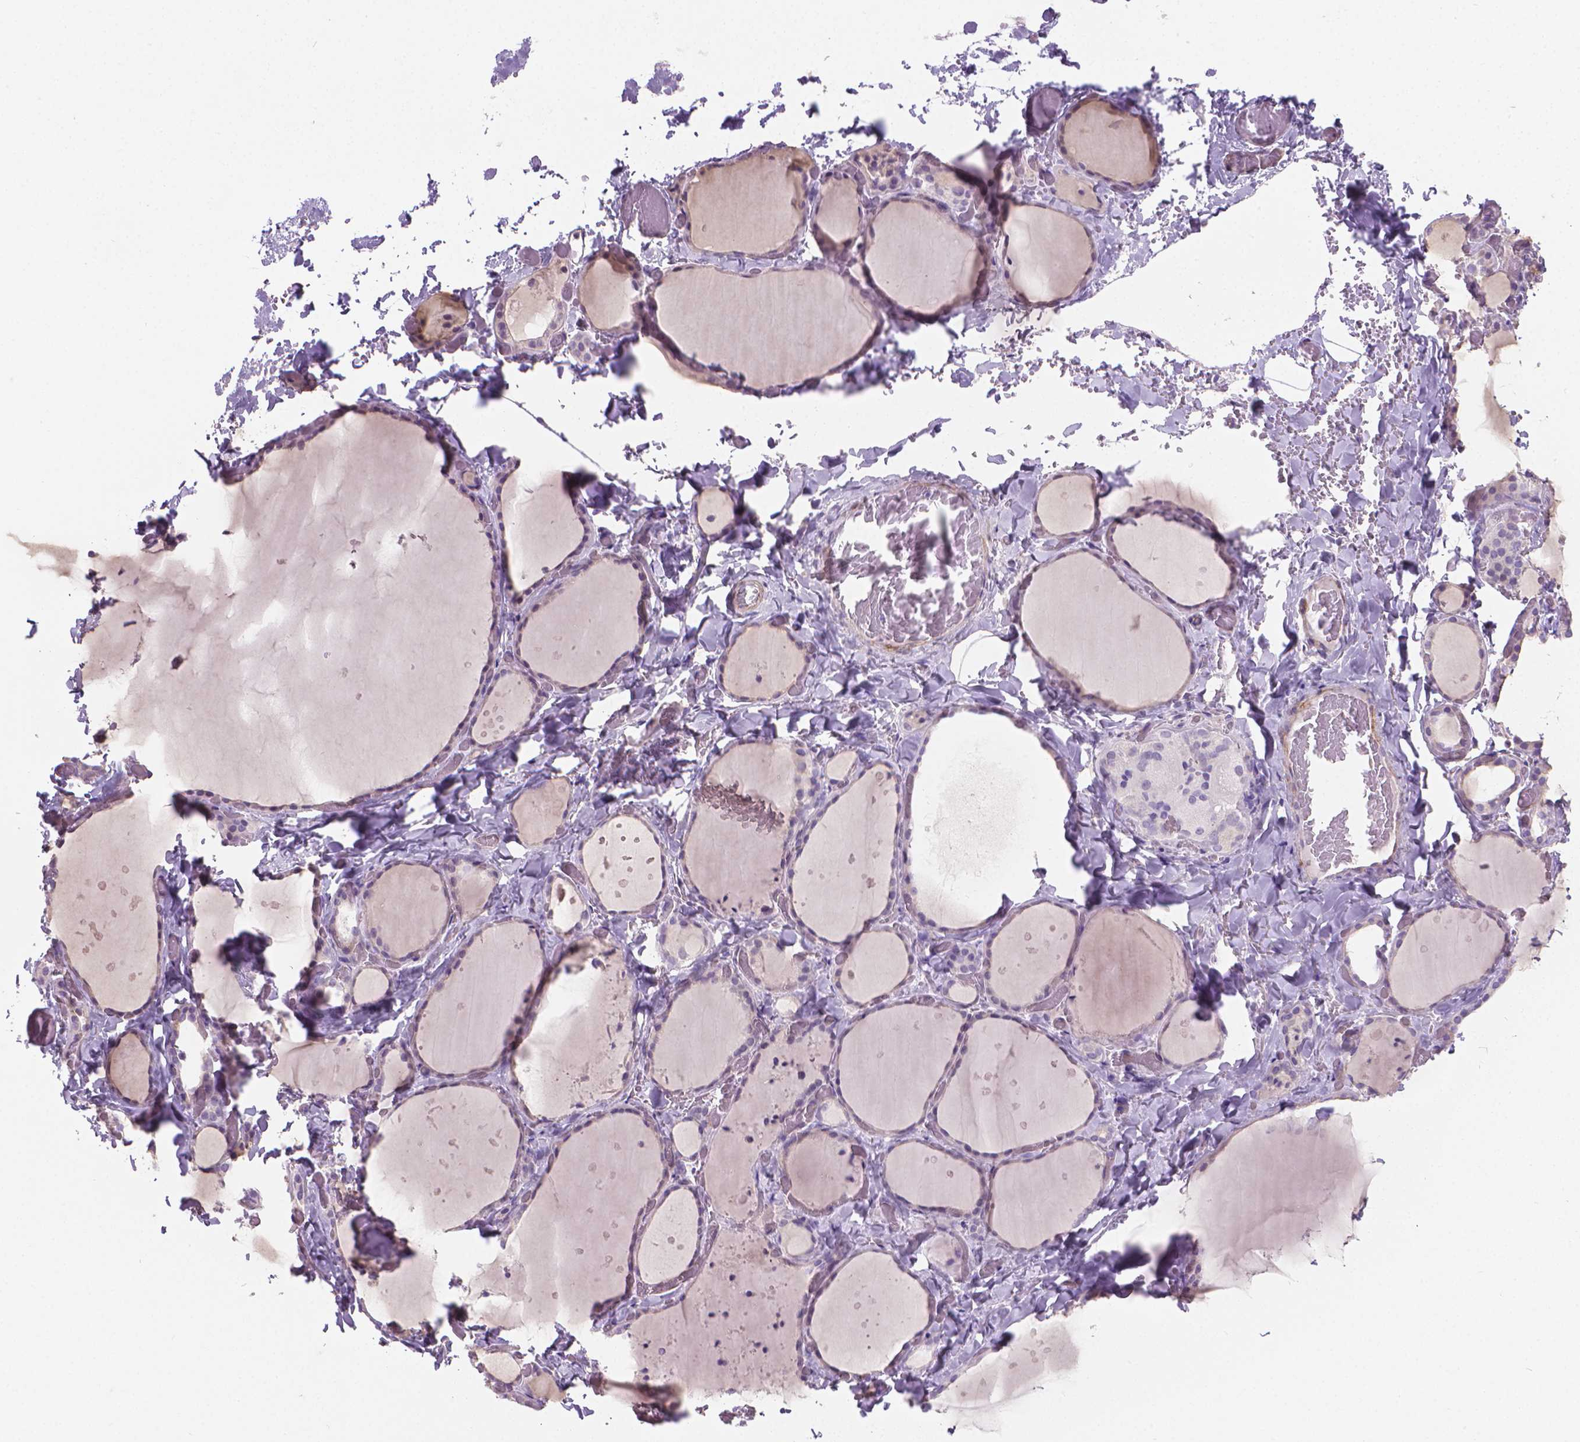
{"staining": {"intensity": "negative", "quantity": "none", "location": "none"}, "tissue": "thyroid gland", "cell_type": "Glandular cells", "image_type": "normal", "snomed": [{"axis": "morphology", "description": "Normal tissue, NOS"}, {"axis": "topography", "description": "Thyroid gland"}], "caption": "A histopathology image of thyroid gland stained for a protein shows no brown staining in glandular cells. Nuclei are stained in blue.", "gene": "GSDMA", "patient": {"sex": "female", "age": 36}}